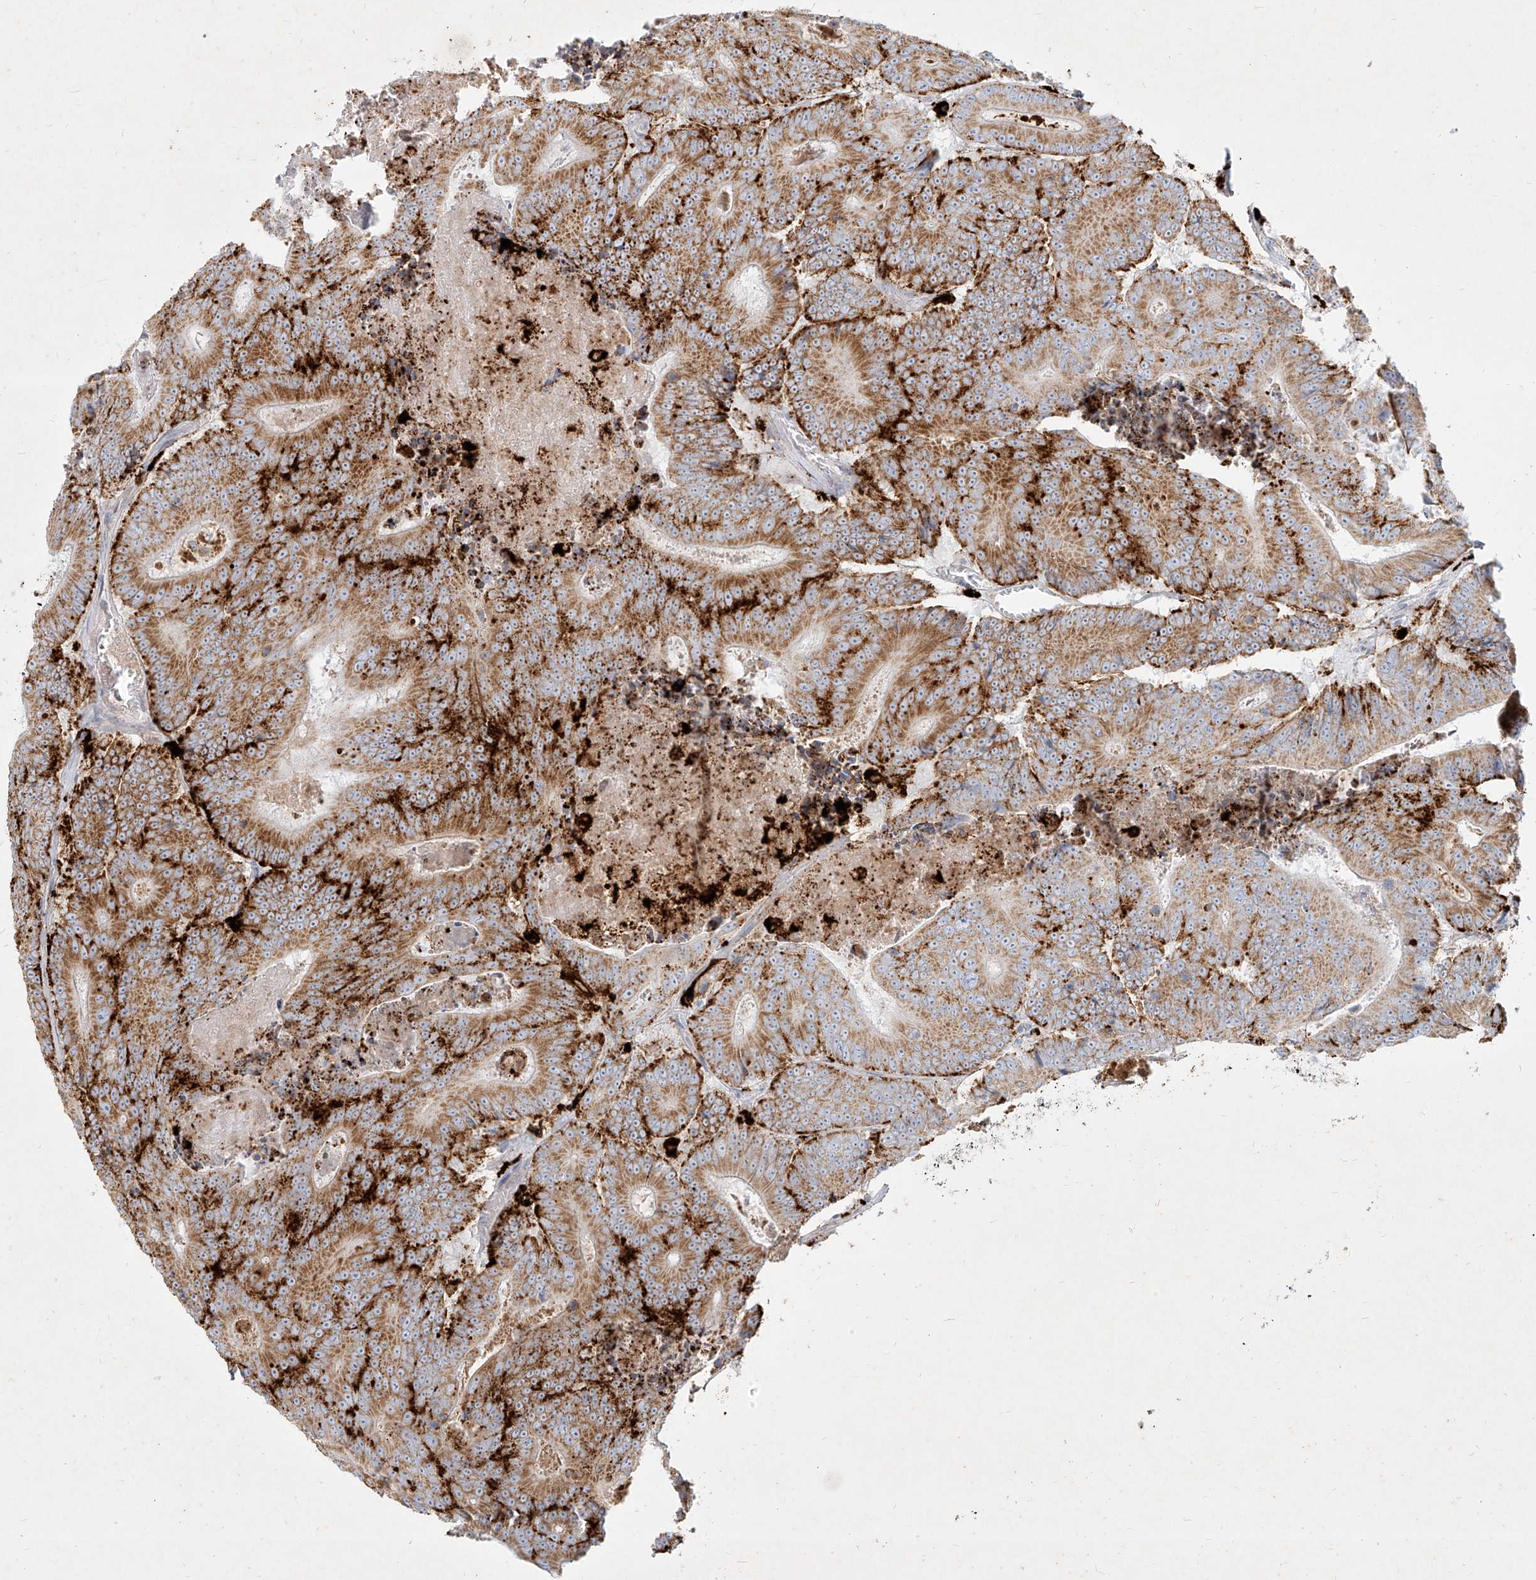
{"staining": {"intensity": "moderate", "quantity": ">75%", "location": "cytoplasmic/membranous"}, "tissue": "colorectal cancer", "cell_type": "Tumor cells", "image_type": "cancer", "snomed": [{"axis": "morphology", "description": "Adenocarcinoma, NOS"}, {"axis": "topography", "description": "Colon"}], "caption": "An image of human adenocarcinoma (colorectal) stained for a protein shows moderate cytoplasmic/membranous brown staining in tumor cells.", "gene": "MTX2", "patient": {"sex": "male", "age": 83}}